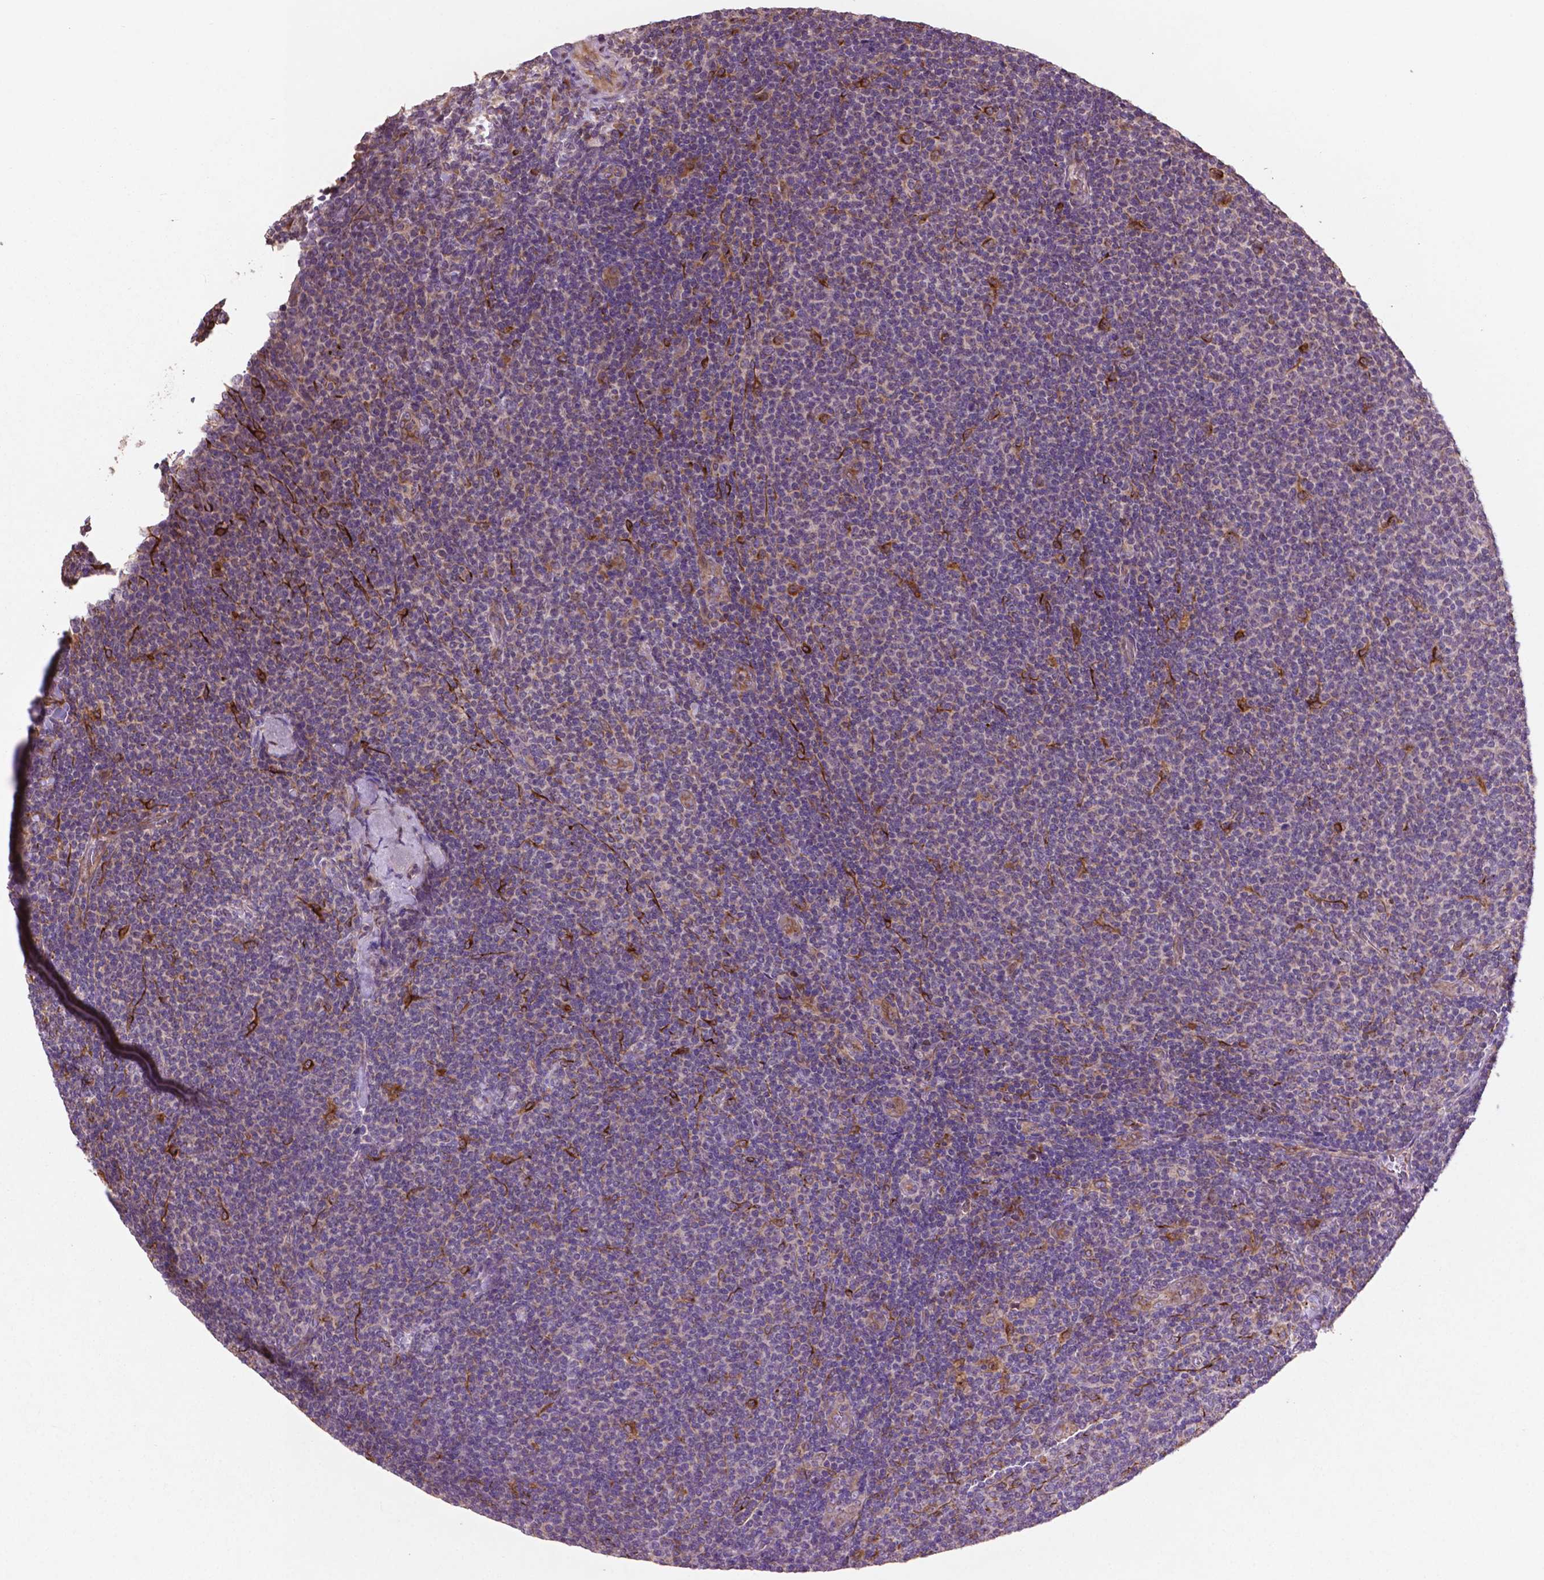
{"staining": {"intensity": "negative", "quantity": "none", "location": "none"}, "tissue": "lymphoma", "cell_type": "Tumor cells", "image_type": "cancer", "snomed": [{"axis": "morphology", "description": "Malignant lymphoma, non-Hodgkin's type, Low grade"}, {"axis": "topography", "description": "Lymph node"}], "caption": "Immunohistochemical staining of human lymphoma demonstrates no significant staining in tumor cells.", "gene": "MBTPS1", "patient": {"sex": "male", "age": 52}}